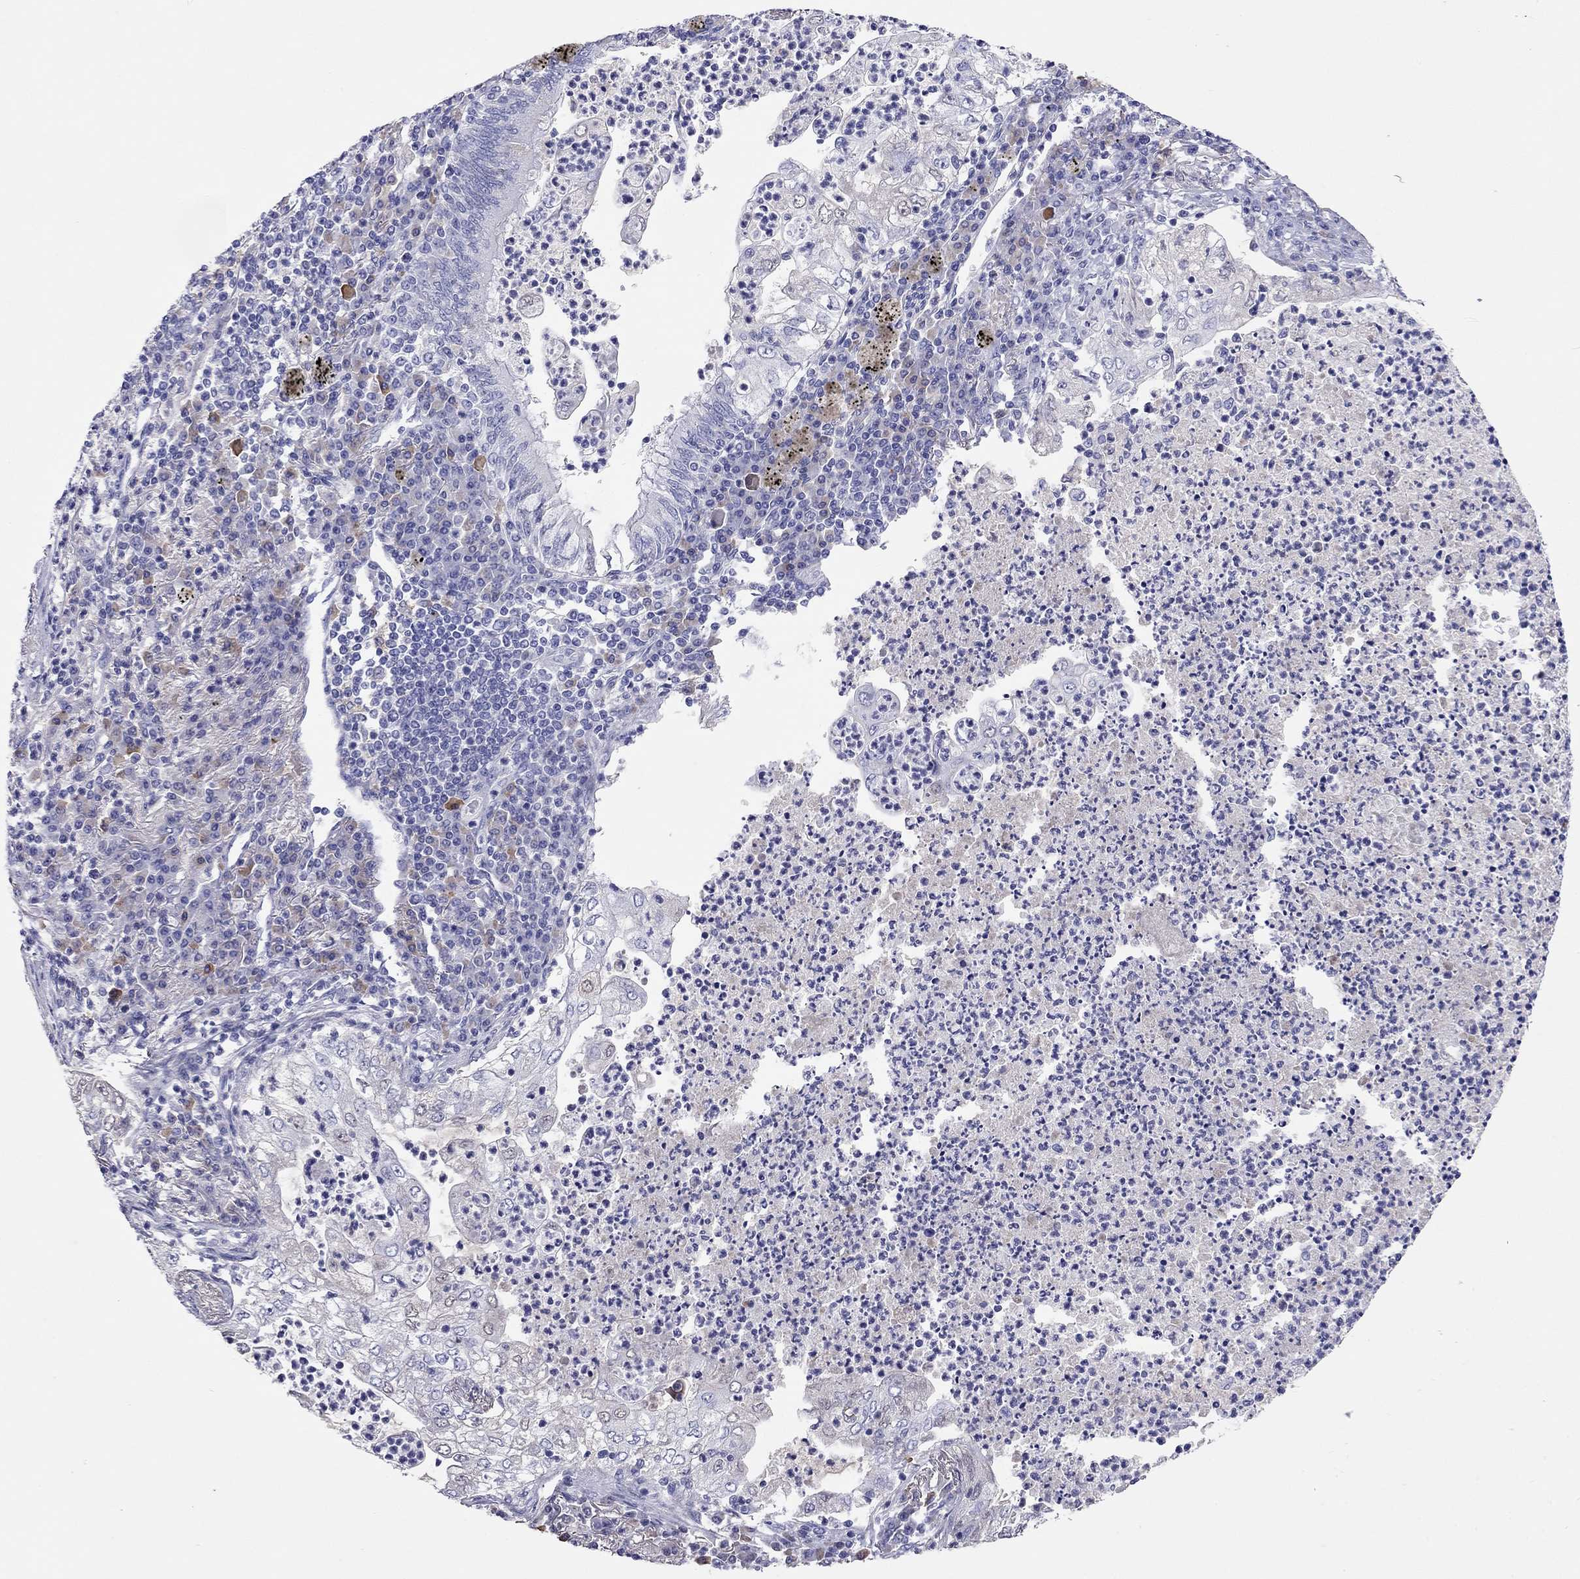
{"staining": {"intensity": "negative", "quantity": "none", "location": "none"}, "tissue": "lung cancer", "cell_type": "Tumor cells", "image_type": "cancer", "snomed": [{"axis": "morphology", "description": "Adenocarcinoma, NOS"}, {"axis": "topography", "description": "Lung"}], "caption": "This is an immunohistochemistry image of adenocarcinoma (lung). There is no positivity in tumor cells.", "gene": "CALHM1", "patient": {"sex": "female", "age": 73}}